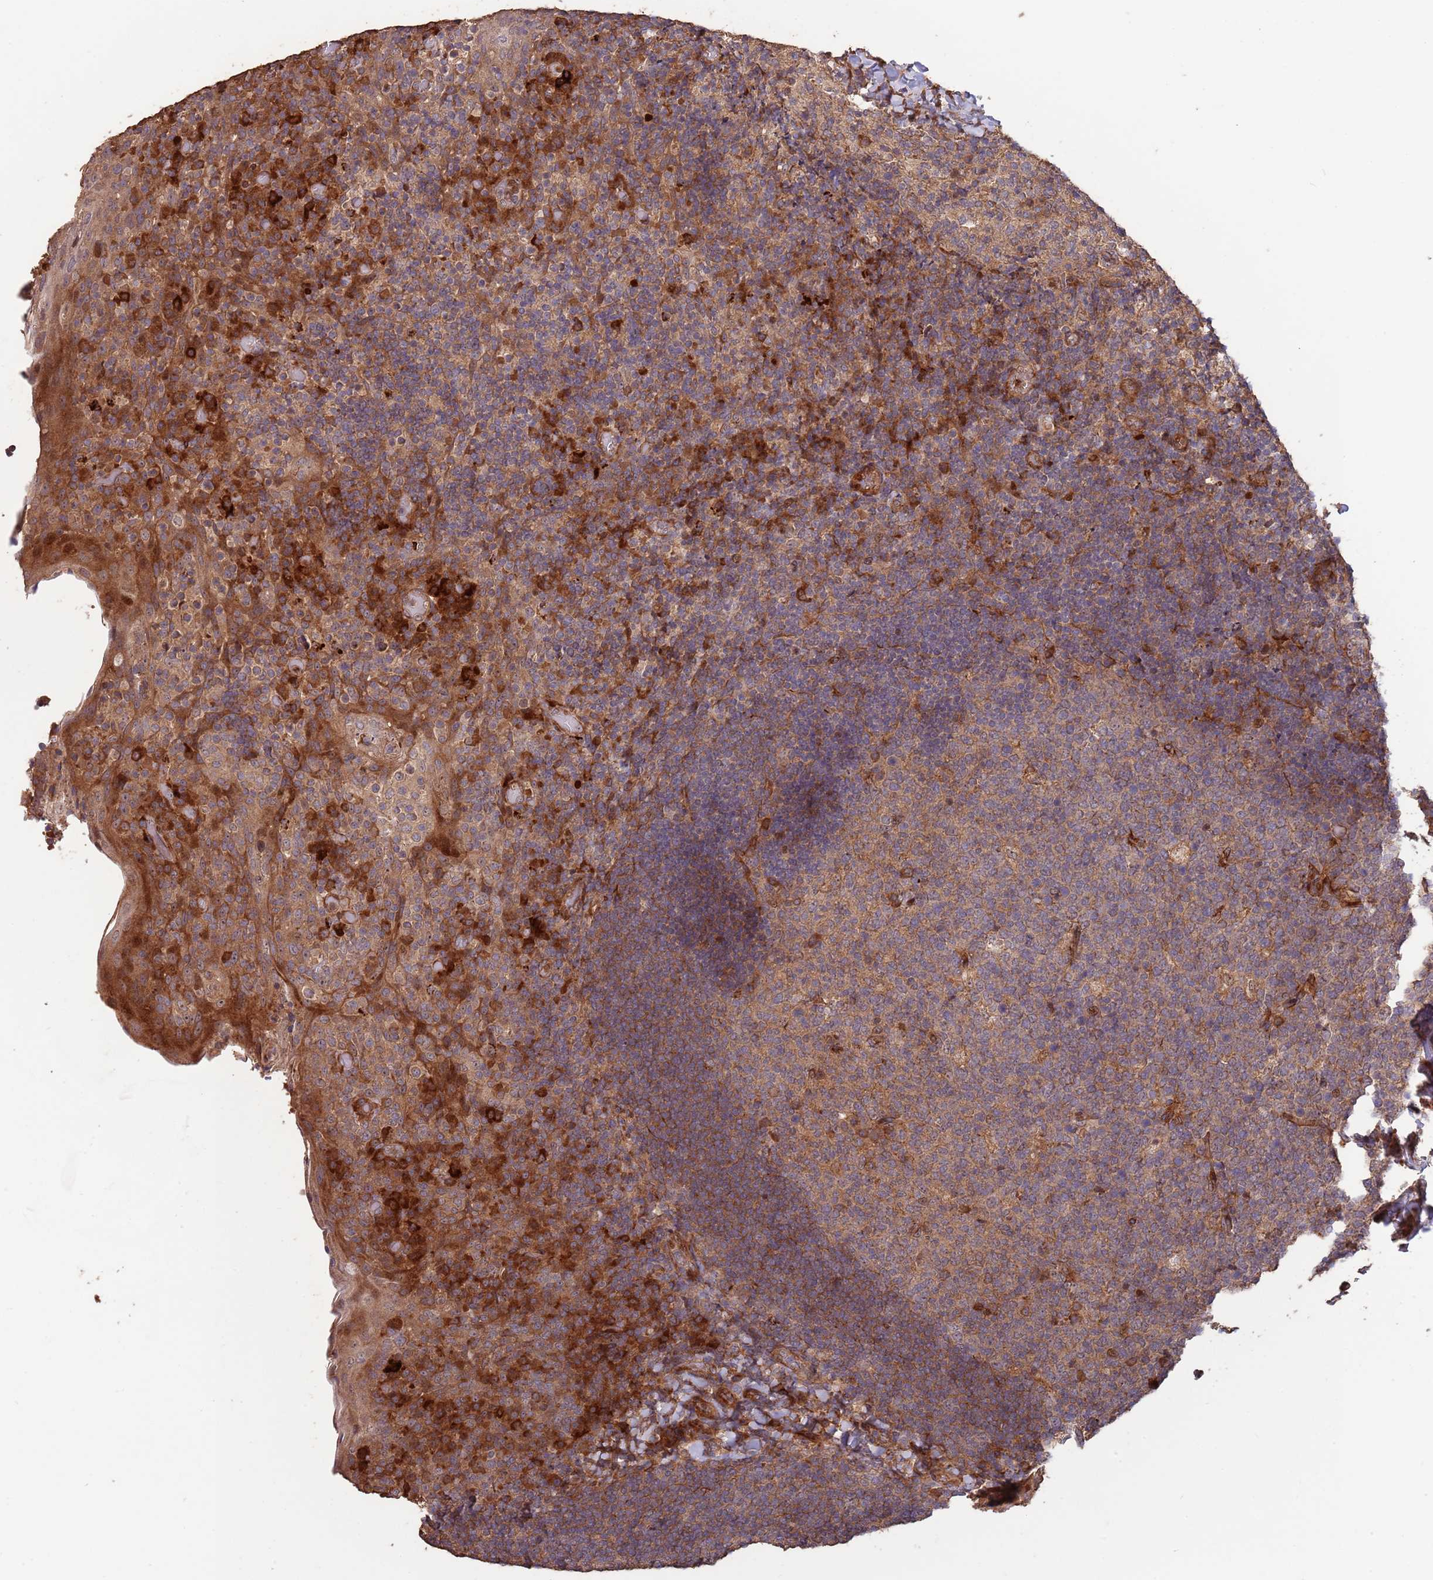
{"staining": {"intensity": "weak", "quantity": ">75%", "location": "cytoplasmic/membranous"}, "tissue": "tonsil", "cell_type": "Germinal center cells", "image_type": "normal", "snomed": [{"axis": "morphology", "description": "Normal tissue, NOS"}, {"axis": "topography", "description": "Tonsil"}], "caption": "A brown stain highlights weak cytoplasmic/membranous staining of a protein in germinal center cells of benign human tonsil. (DAB (3,3'-diaminobenzidine) IHC, brown staining for protein, blue staining for nuclei).", "gene": "ZNF428", "patient": {"sex": "female", "age": 10}}